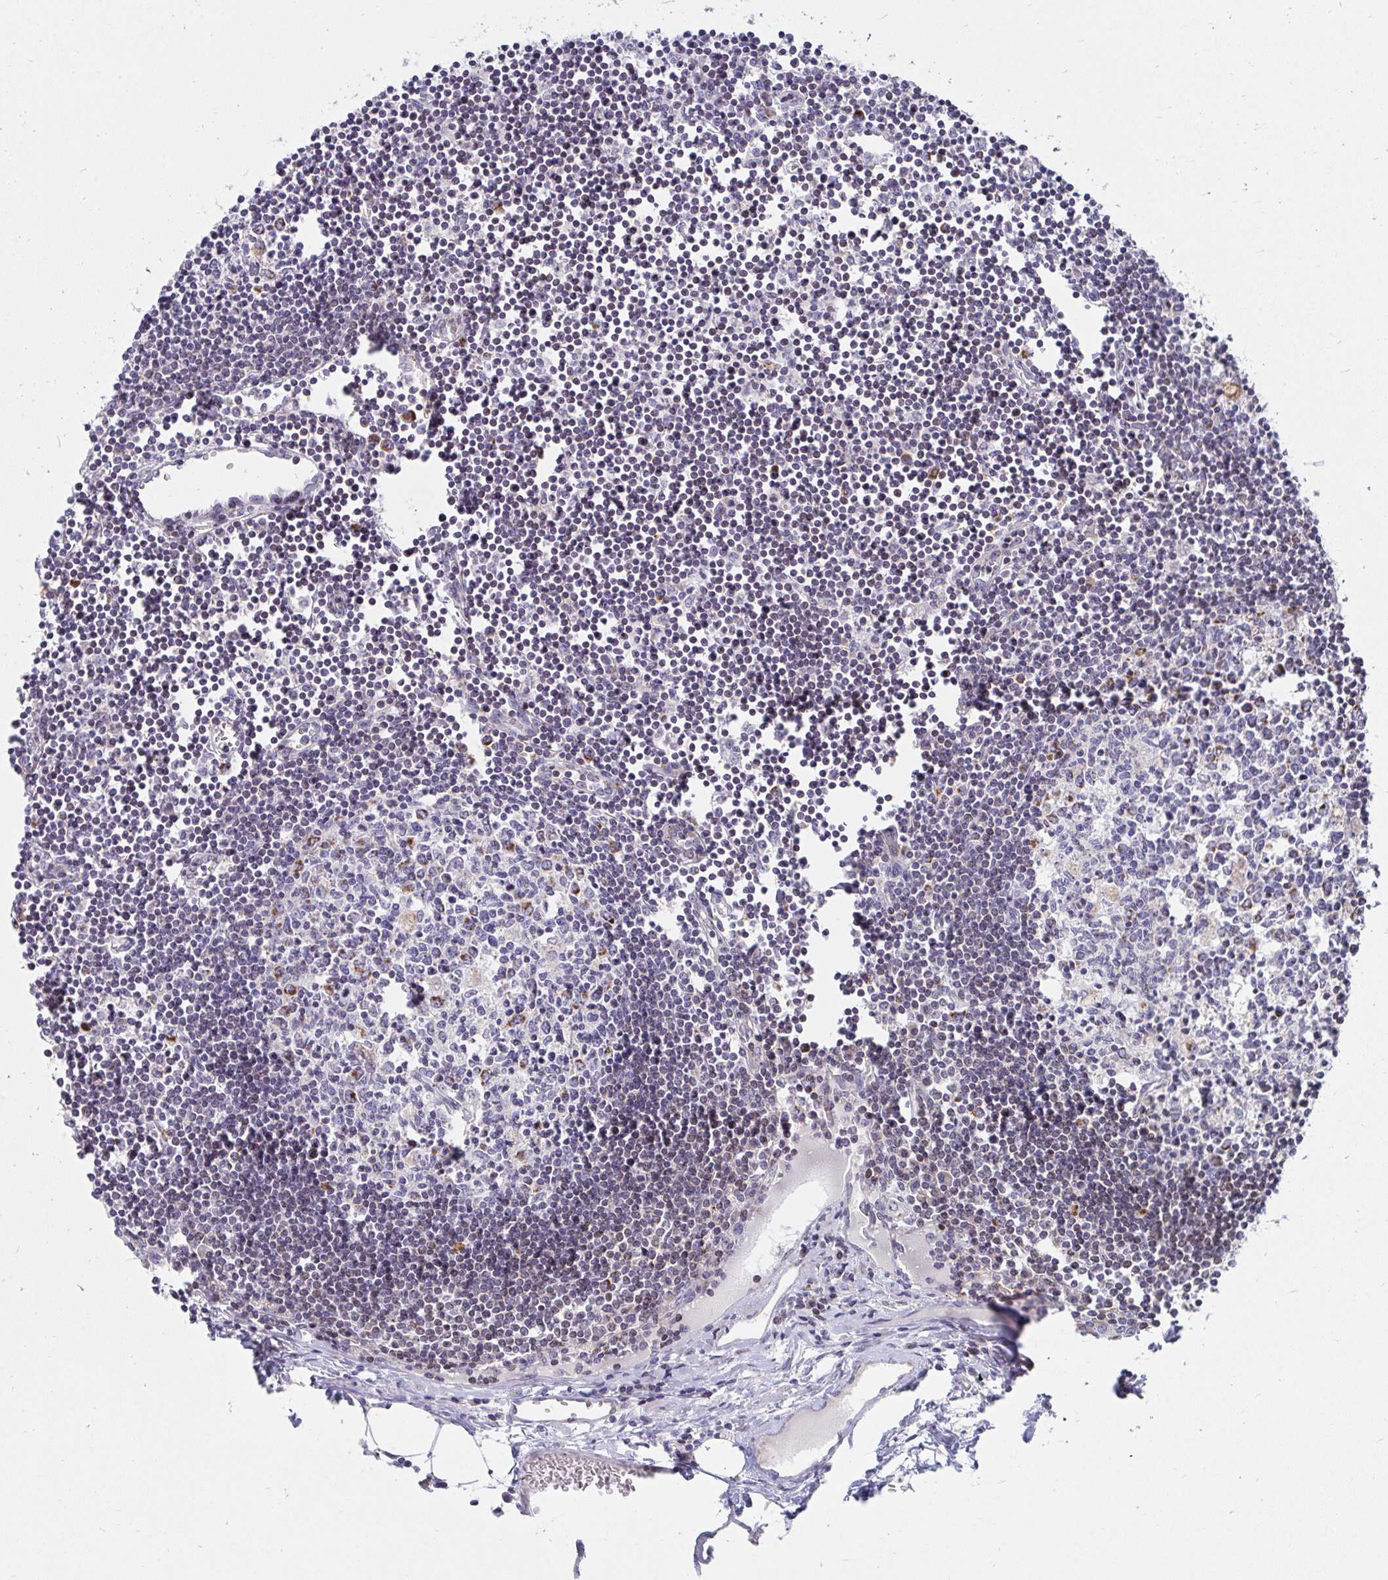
{"staining": {"intensity": "strong", "quantity": "<25%", "location": "cytoplasmic/membranous"}, "tissue": "lymph node", "cell_type": "Germinal center cells", "image_type": "normal", "snomed": [{"axis": "morphology", "description": "Normal tissue, NOS"}, {"axis": "topography", "description": "Lymph node"}], "caption": "Protein expression analysis of benign lymph node reveals strong cytoplasmic/membranous positivity in about <25% of germinal center cells.", "gene": "EXOC5", "patient": {"sex": "female", "age": 65}}